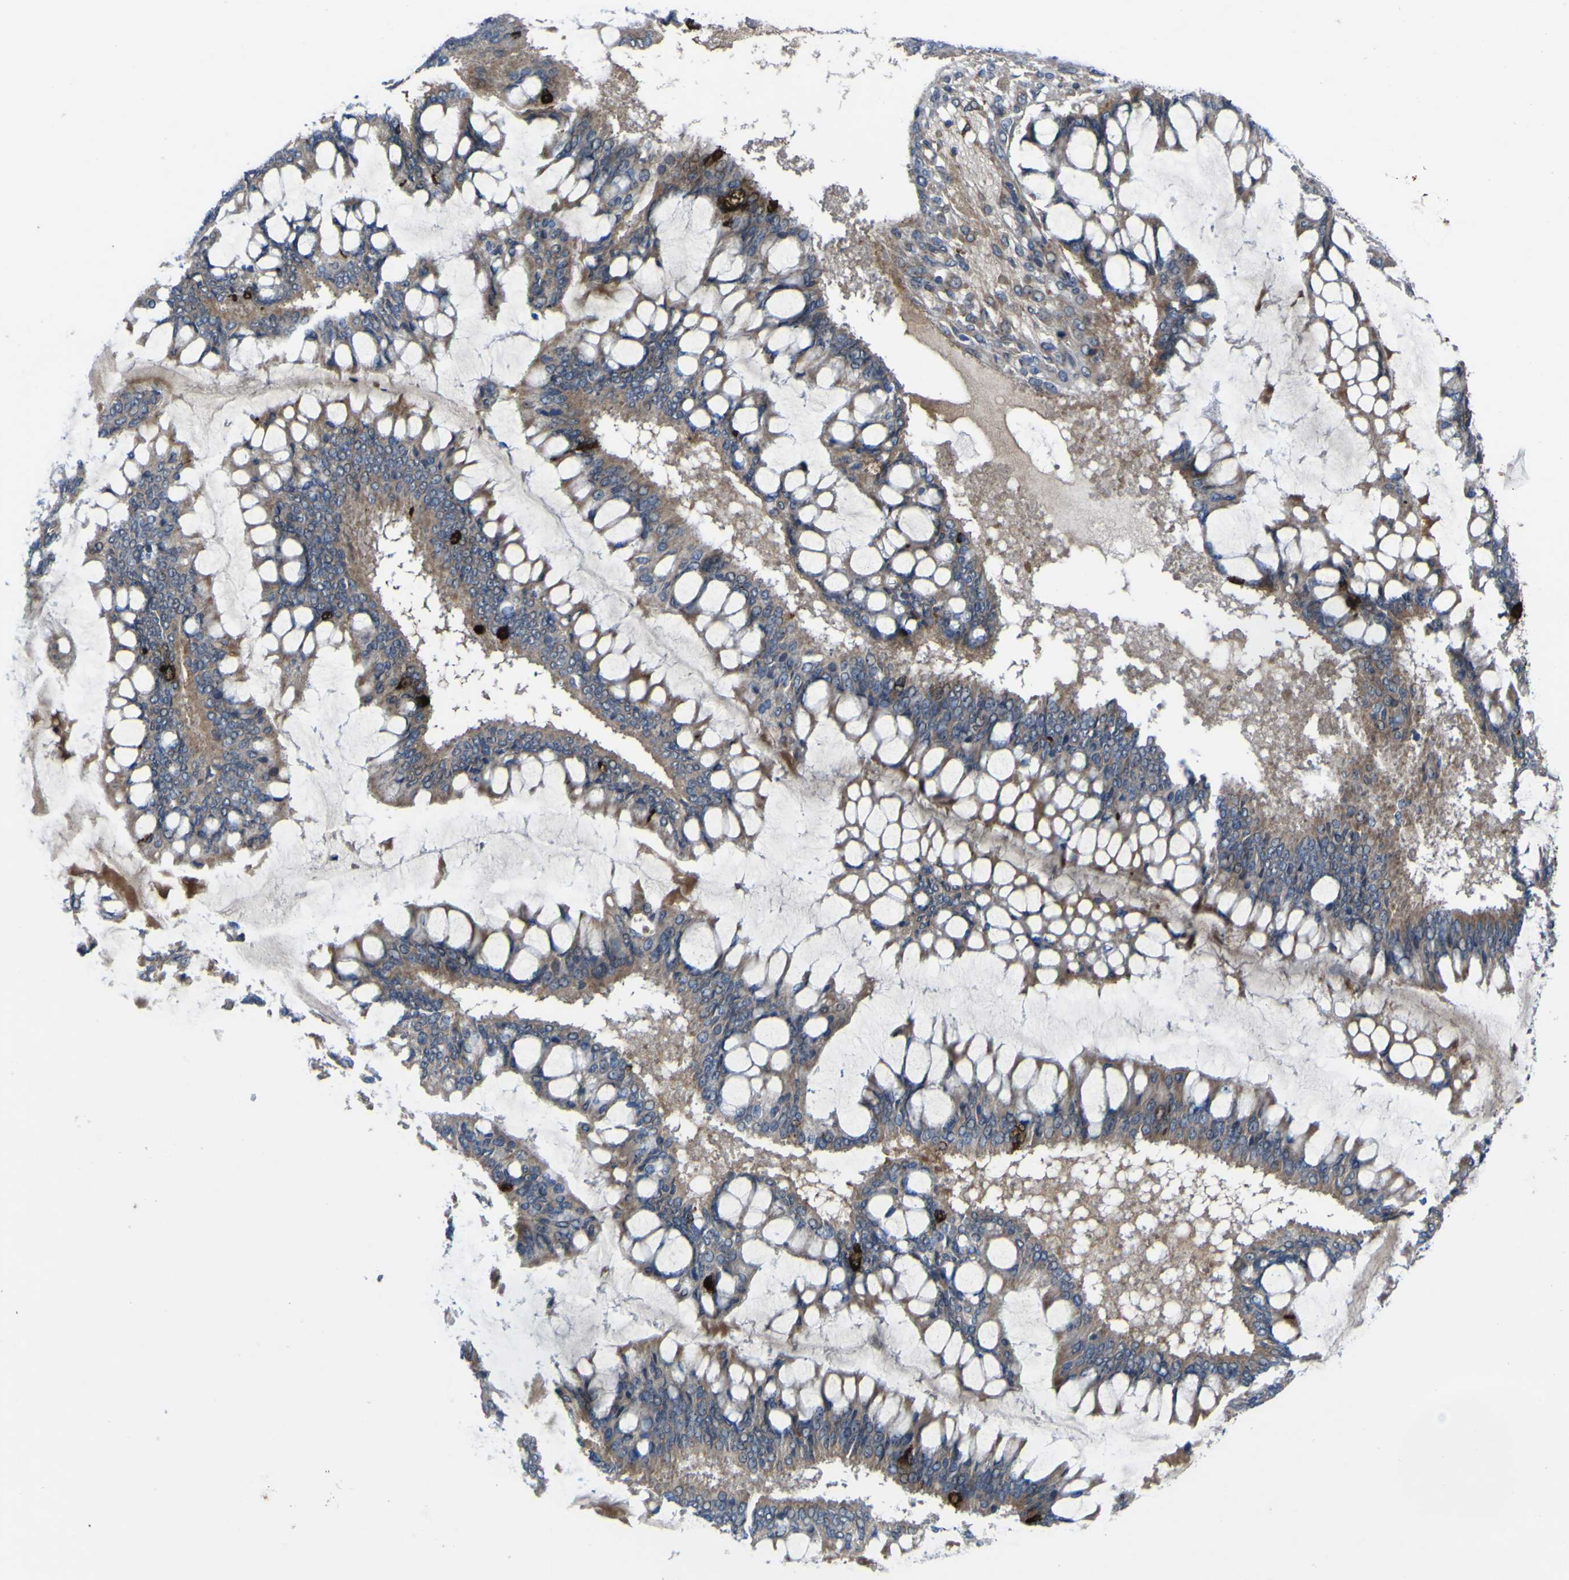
{"staining": {"intensity": "moderate", "quantity": "25%-75%", "location": "cytoplasmic/membranous"}, "tissue": "ovarian cancer", "cell_type": "Tumor cells", "image_type": "cancer", "snomed": [{"axis": "morphology", "description": "Cystadenocarcinoma, mucinous, NOS"}, {"axis": "topography", "description": "Ovary"}], "caption": "Ovarian cancer (mucinous cystadenocarcinoma) stained with a brown dye demonstrates moderate cytoplasmic/membranous positive staining in about 25%-75% of tumor cells.", "gene": "GPLD1", "patient": {"sex": "female", "age": 73}}